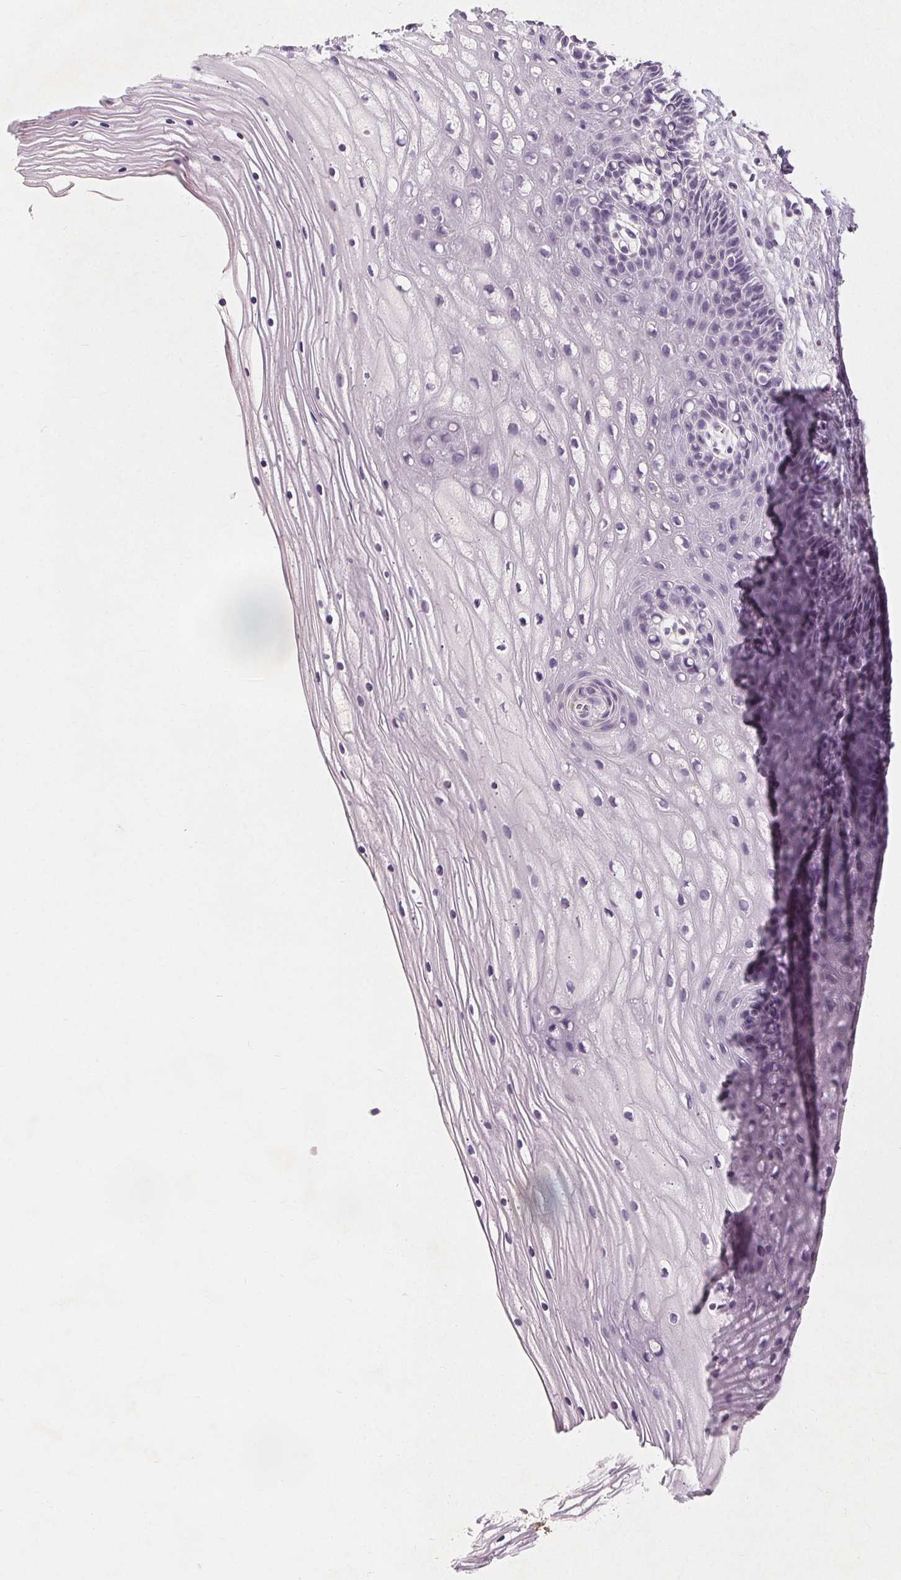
{"staining": {"intensity": "strong", "quantity": "<25%", "location": "nuclear"}, "tissue": "cervix", "cell_type": "Glandular cells", "image_type": "normal", "snomed": [{"axis": "morphology", "description": "Normal tissue, NOS"}, {"axis": "topography", "description": "Cervix"}], "caption": "Unremarkable cervix displays strong nuclear staining in about <25% of glandular cells, visualized by immunohistochemistry. The staining was performed using DAB, with brown indicating positive protein expression. Nuclei are stained blue with hematoxylin.", "gene": "DBX2", "patient": {"sex": "female", "age": 35}}